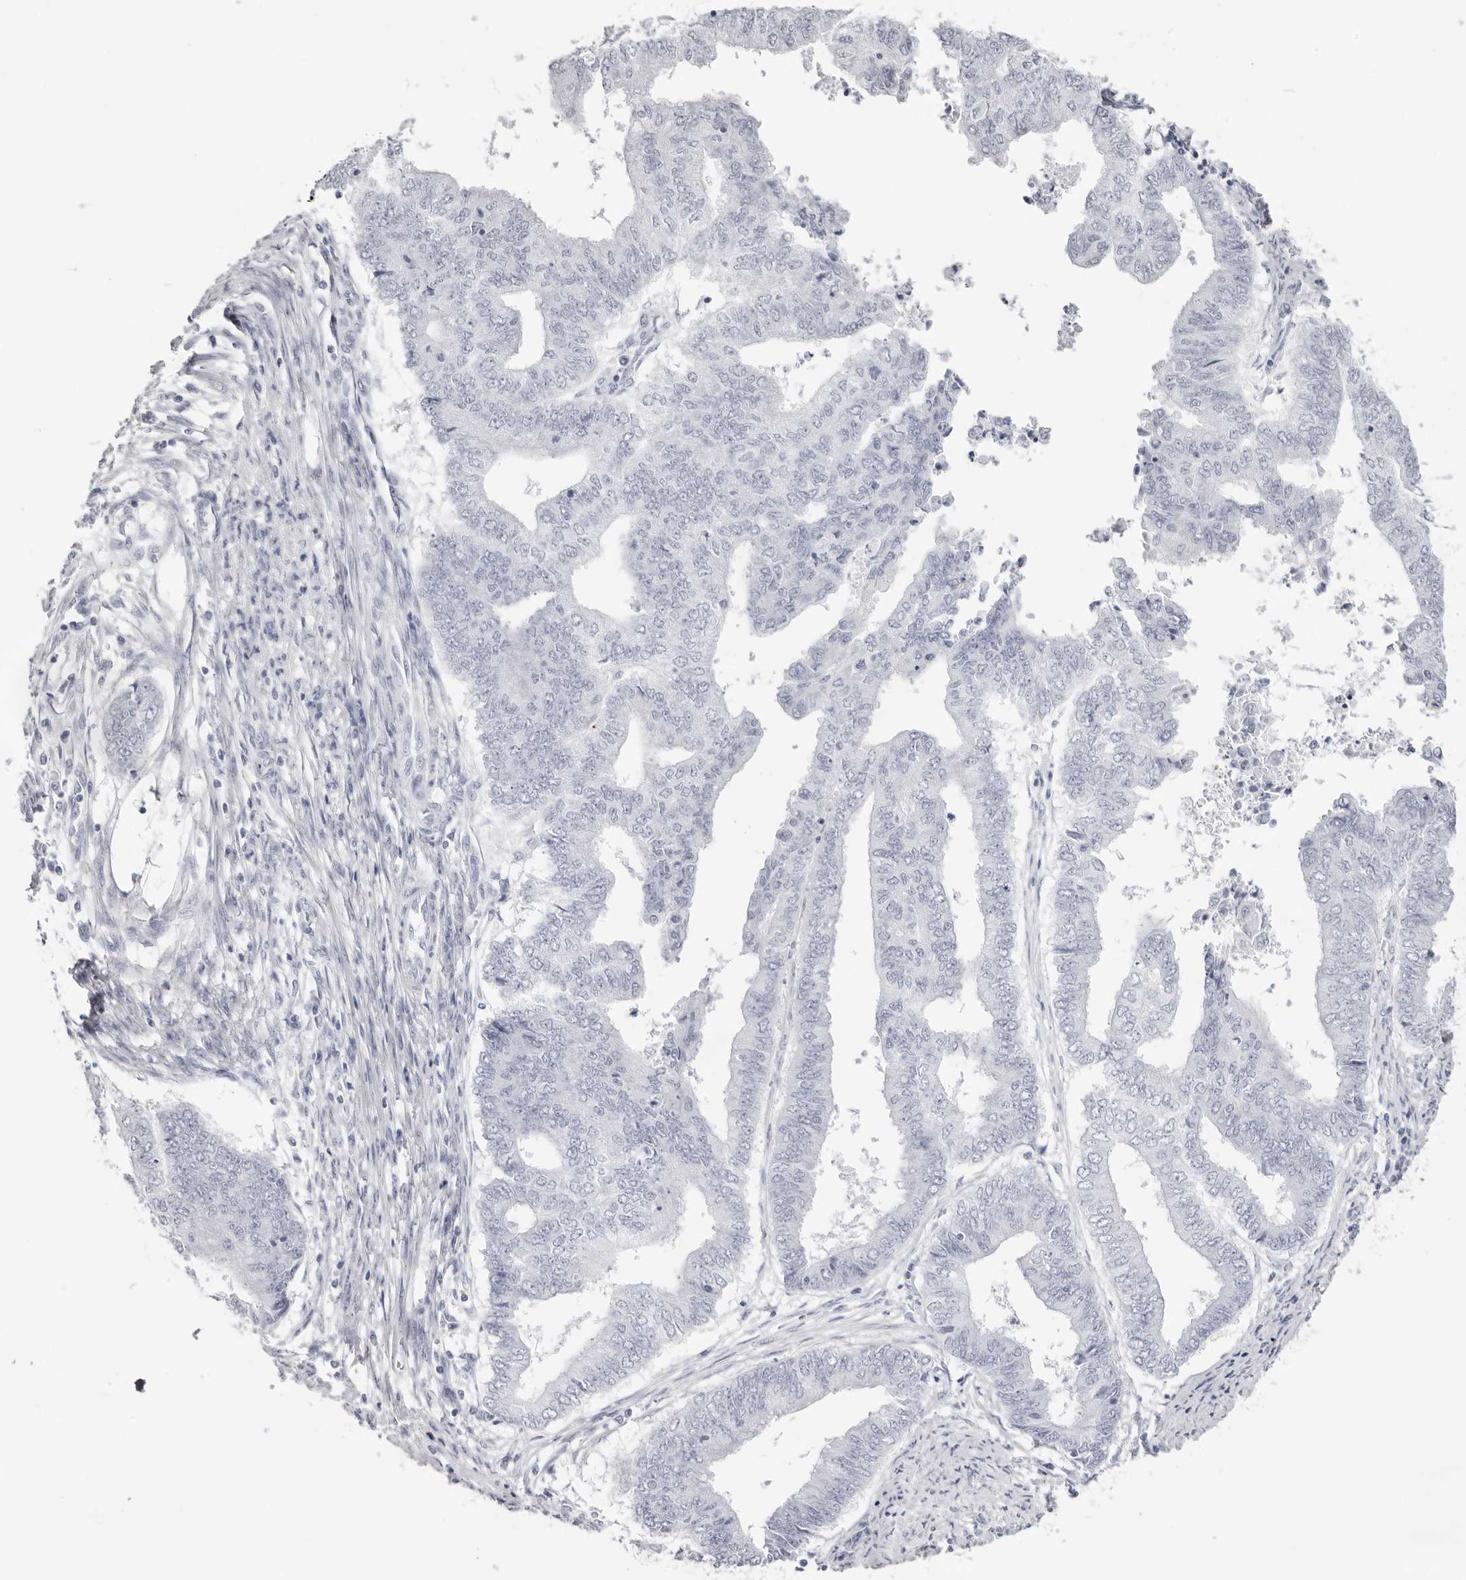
{"staining": {"intensity": "negative", "quantity": "none", "location": "none"}, "tissue": "endometrial cancer", "cell_type": "Tumor cells", "image_type": "cancer", "snomed": [{"axis": "morphology", "description": "Polyp, NOS"}, {"axis": "morphology", "description": "Adenocarcinoma, NOS"}, {"axis": "morphology", "description": "Adenoma, NOS"}, {"axis": "topography", "description": "Endometrium"}], "caption": "The photomicrograph exhibits no staining of tumor cells in endometrial cancer (adenocarcinoma).", "gene": "INSL3", "patient": {"sex": "female", "age": 79}}